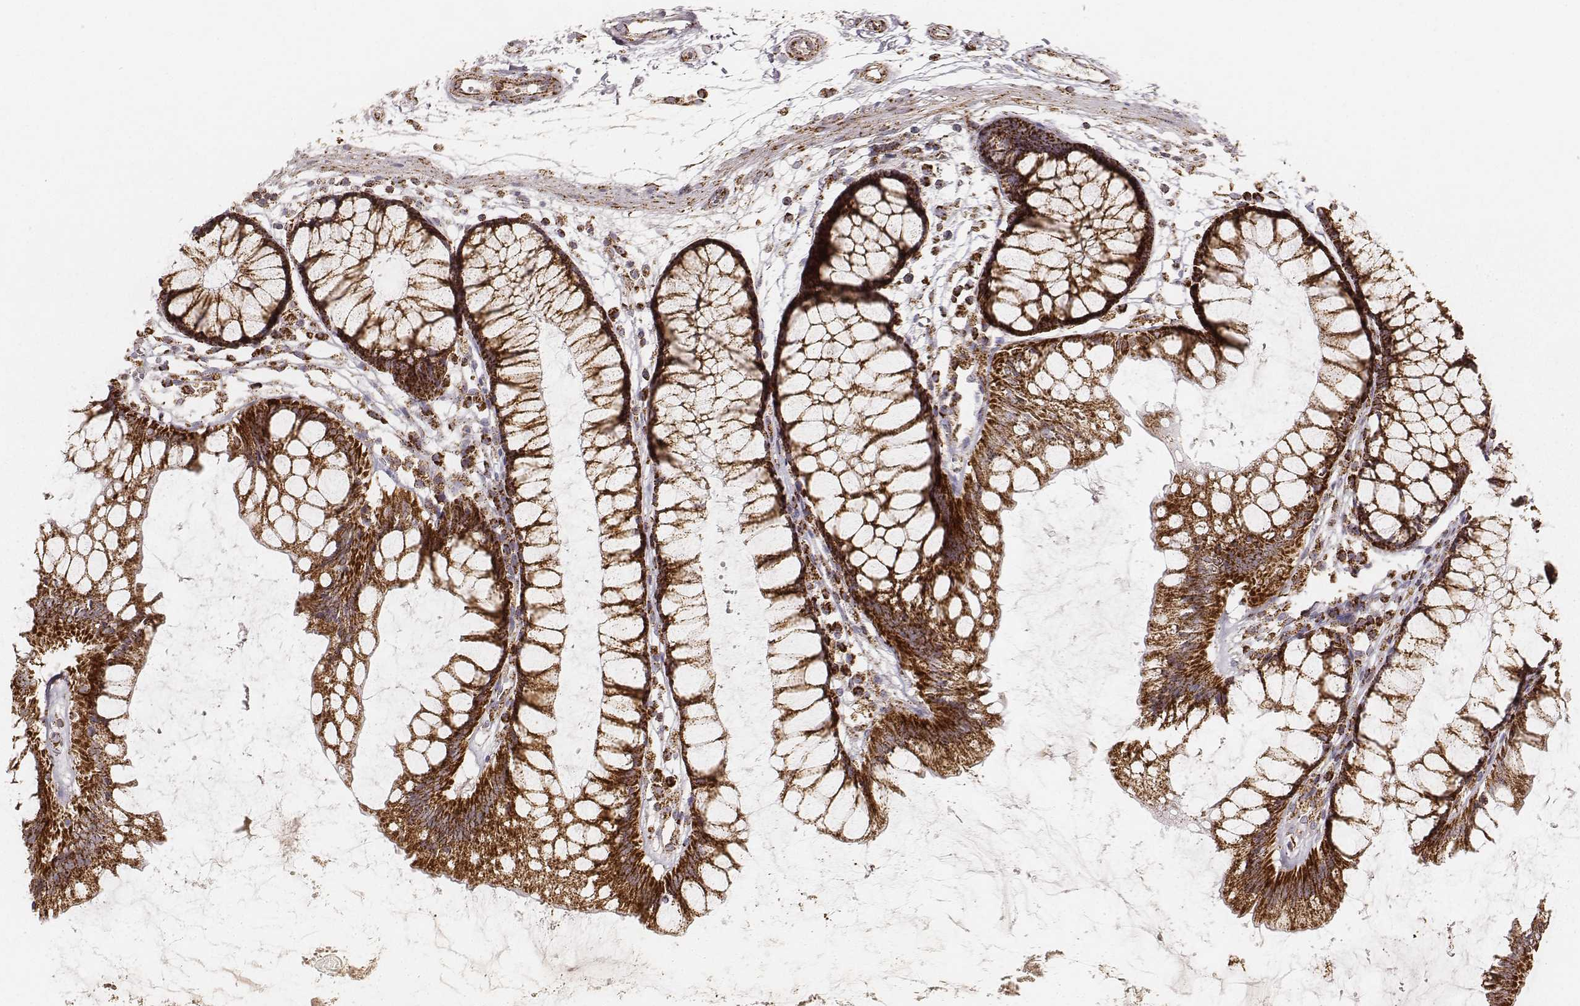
{"staining": {"intensity": "strong", "quantity": ">75%", "location": "cytoplasmic/membranous"}, "tissue": "colon", "cell_type": "Endothelial cells", "image_type": "normal", "snomed": [{"axis": "morphology", "description": "Normal tissue, NOS"}, {"axis": "morphology", "description": "Adenocarcinoma, NOS"}, {"axis": "topography", "description": "Colon"}], "caption": "Protein staining of unremarkable colon reveals strong cytoplasmic/membranous positivity in about >75% of endothelial cells.", "gene": "CS", "patient": {"sex": "male", "age": 65}}